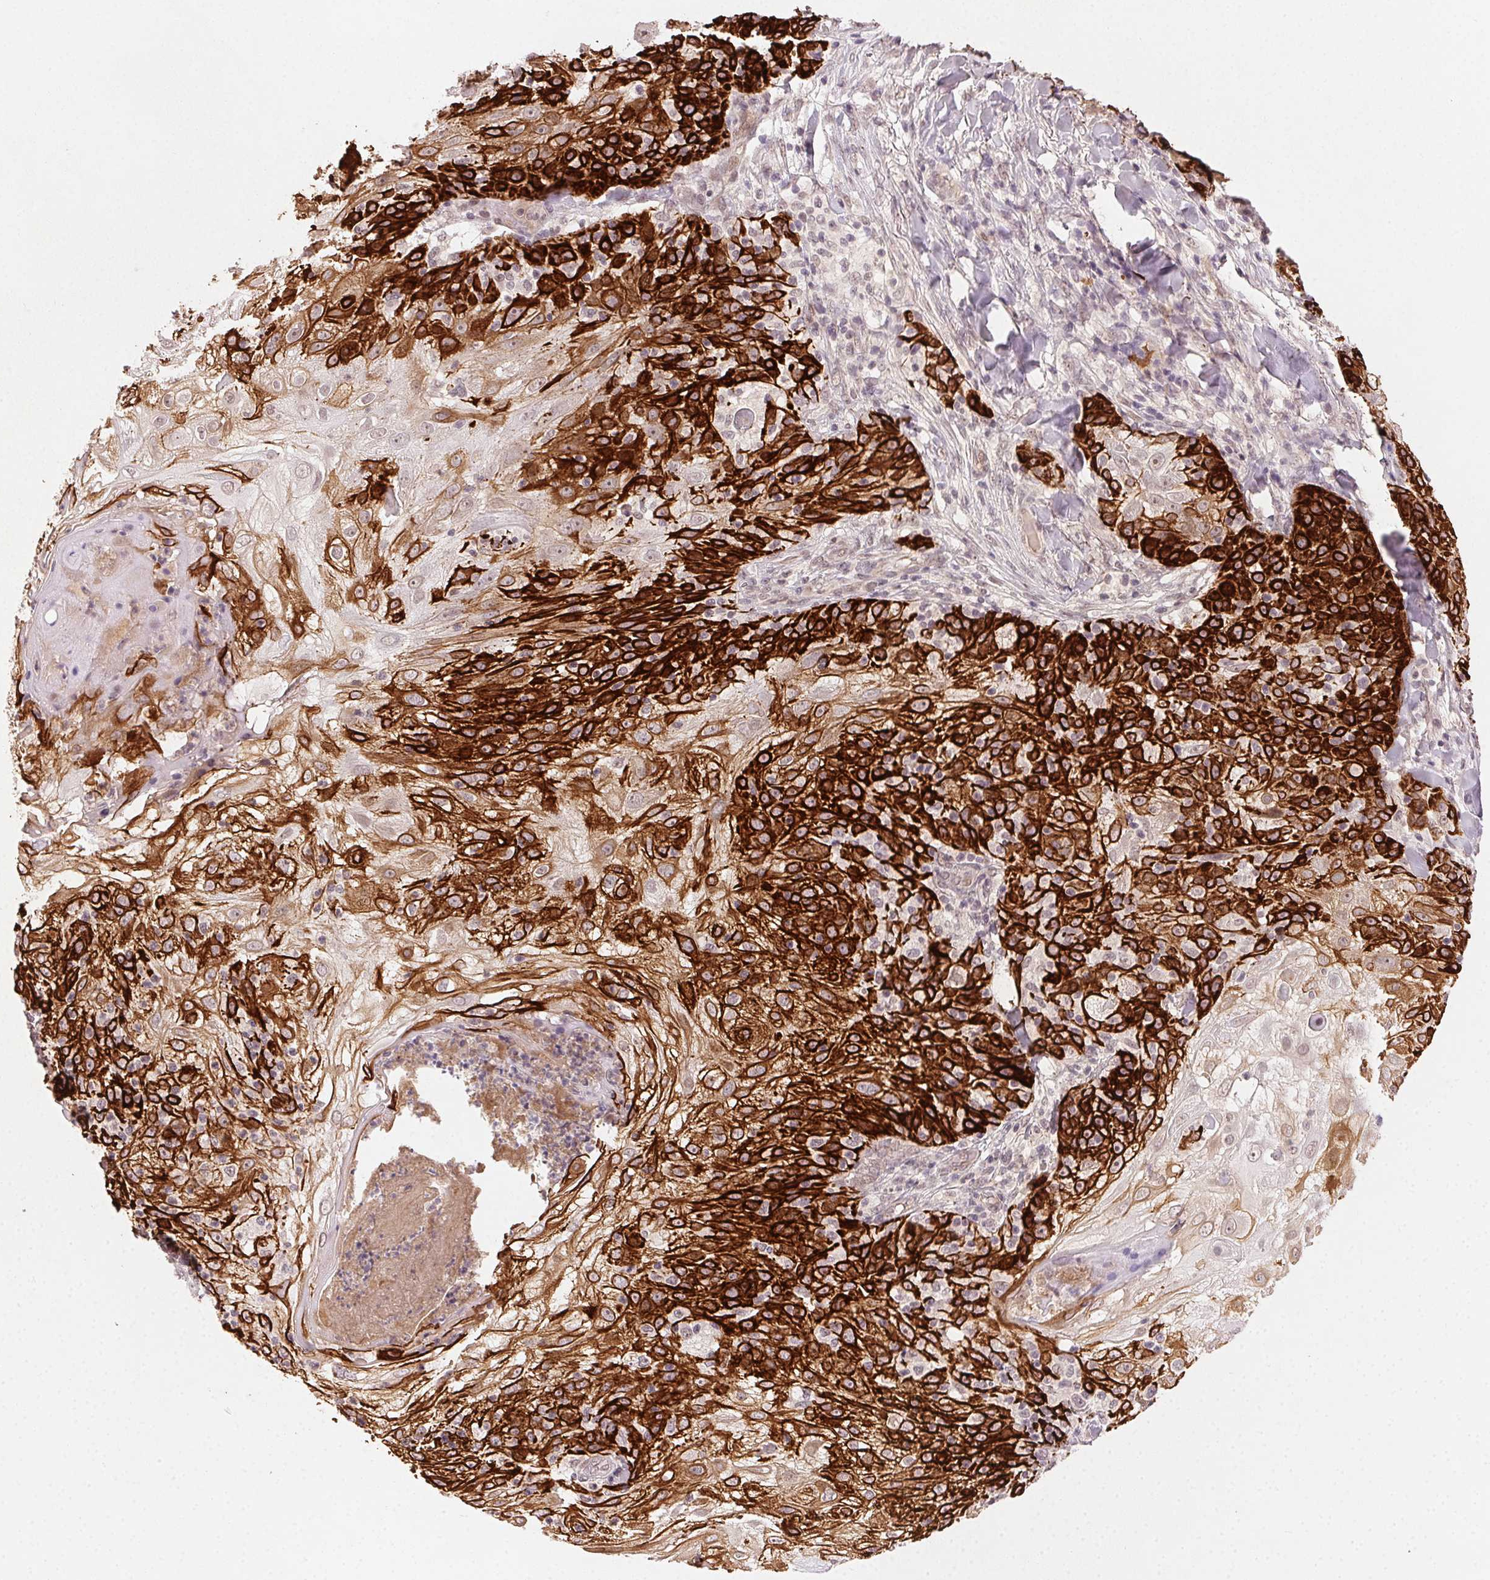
{"staining": {"intensity": "strong", "quantity": "25%-75%", "location": "cytoplasmic/membranous"}, "tissue": "skin cancer", "cell_type": "Tumor cells", "image_type": "cancer", "snomed": [{"axis": "morphology", "description": "Normal tissue, NOS"}, {"axis": "morphology", "description": "Squamous cell carcinoma, NOS"}, {"axis": "topography", "description": "Skin"}], "caption": "Immunohistochemical staining of human squamous cell carcinoma (skin) reveals strong cytoplasmic/membranous protein staining in about 25%-75% of tumor cells.", "gene": "TUB", "patient": {"sex": "female", "age": 83}}